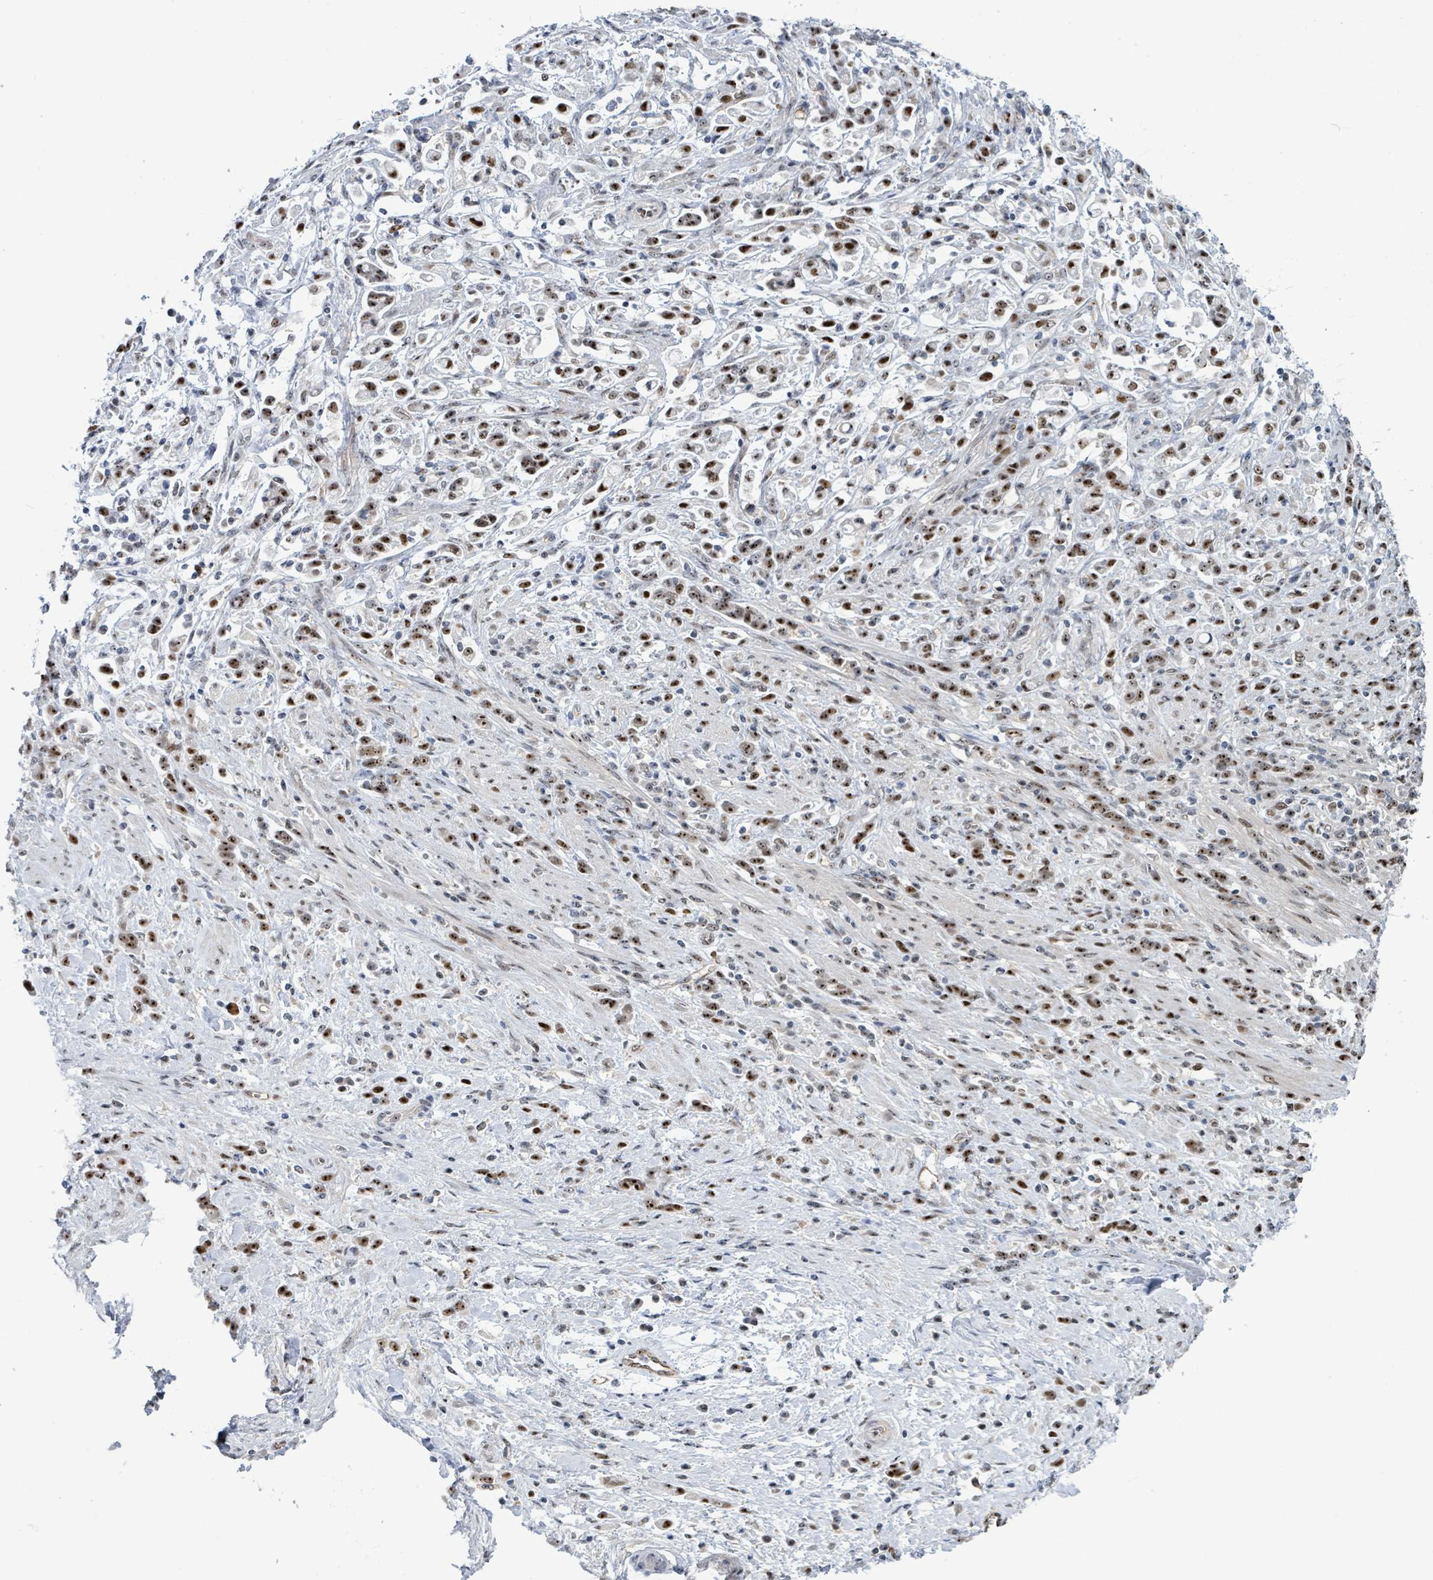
{"staining": {"intensity": "moderate", "quantity": ">75%", "location": "nuclear"}, "tissue": "stomach cancer", "cell_type": "Tumor cells", "image_type": "cancer", "snomed": [{"axis": "morphology", "description": "Adenocarcinoma, NOS"}, {"axis": "topography", "description": "Stomach"}], "caption": "Brown immunohistochemical staining in human adenocarcinoma (stomach) shows moderate nuclear staining in about >75% of tumor cells.", "gene": "RRN3", "patient": {"sex": "female", "age": 60}}